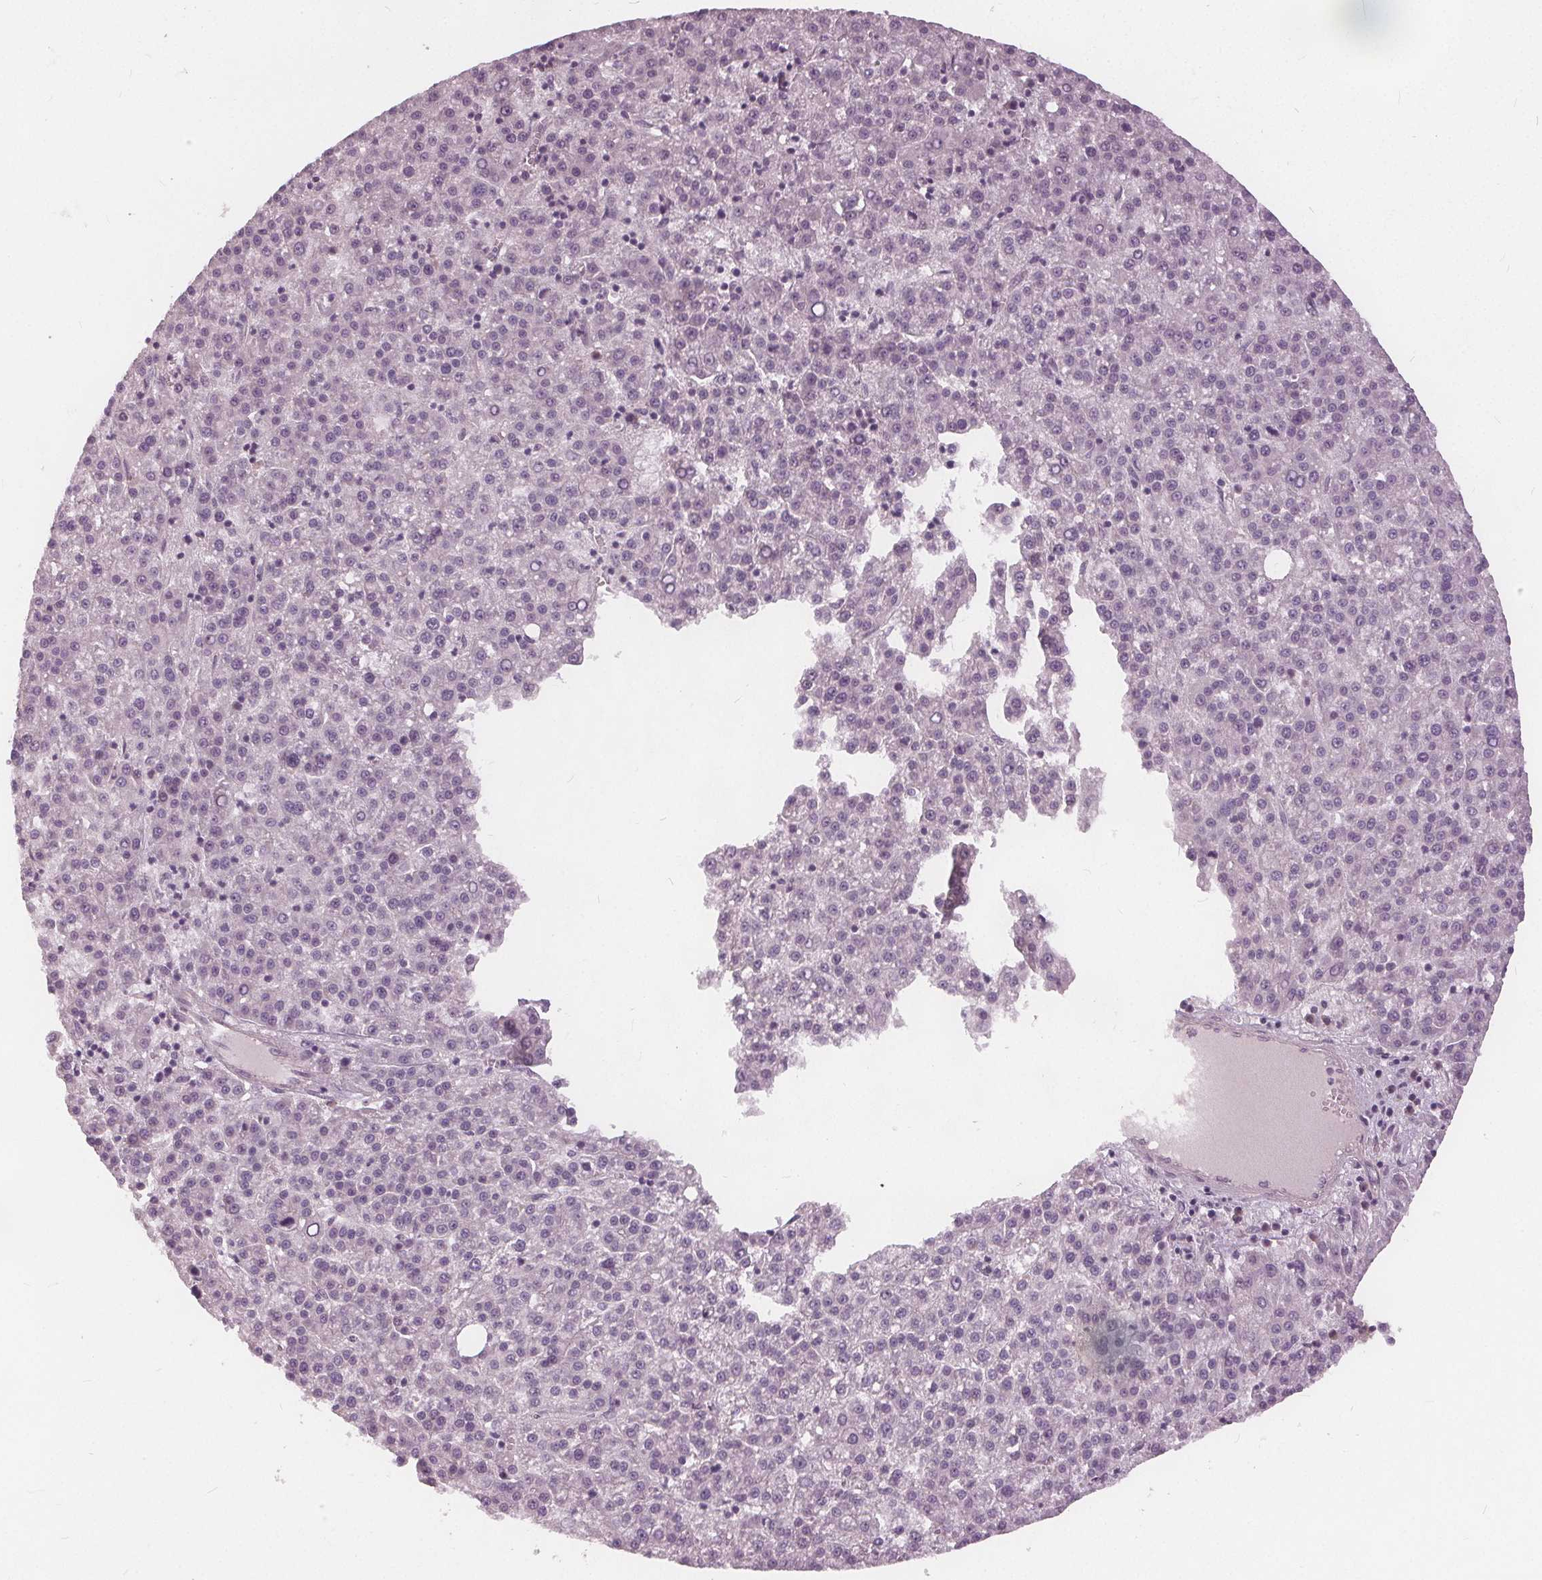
{"staining": {"intensity": "negative", "quantity": "none", "location": "none"}, "tissue": "liver cancer", "cell_type": "Tumor cells", "image_type": "cancer", "snomed": [{"axis": "morphology", "description": "Carcinoma, Hepatocellular, NOS"}, {"axis": "topography", "description": "Liver"}], "caption": "This image is of liver cancer (hepatocellular carcinoma) stained with immunohistochemistry (IHC) to label a protein in brown with the nuclei are counter-stained blue. There is no expression in tumor cells. (DAB (3,3'-diaminobenzidine) immunohistochemistry (IHC) with hematoxylin counter stain).", "gene": "KLK13", "patient": {"sex": "female", "age": 58}}